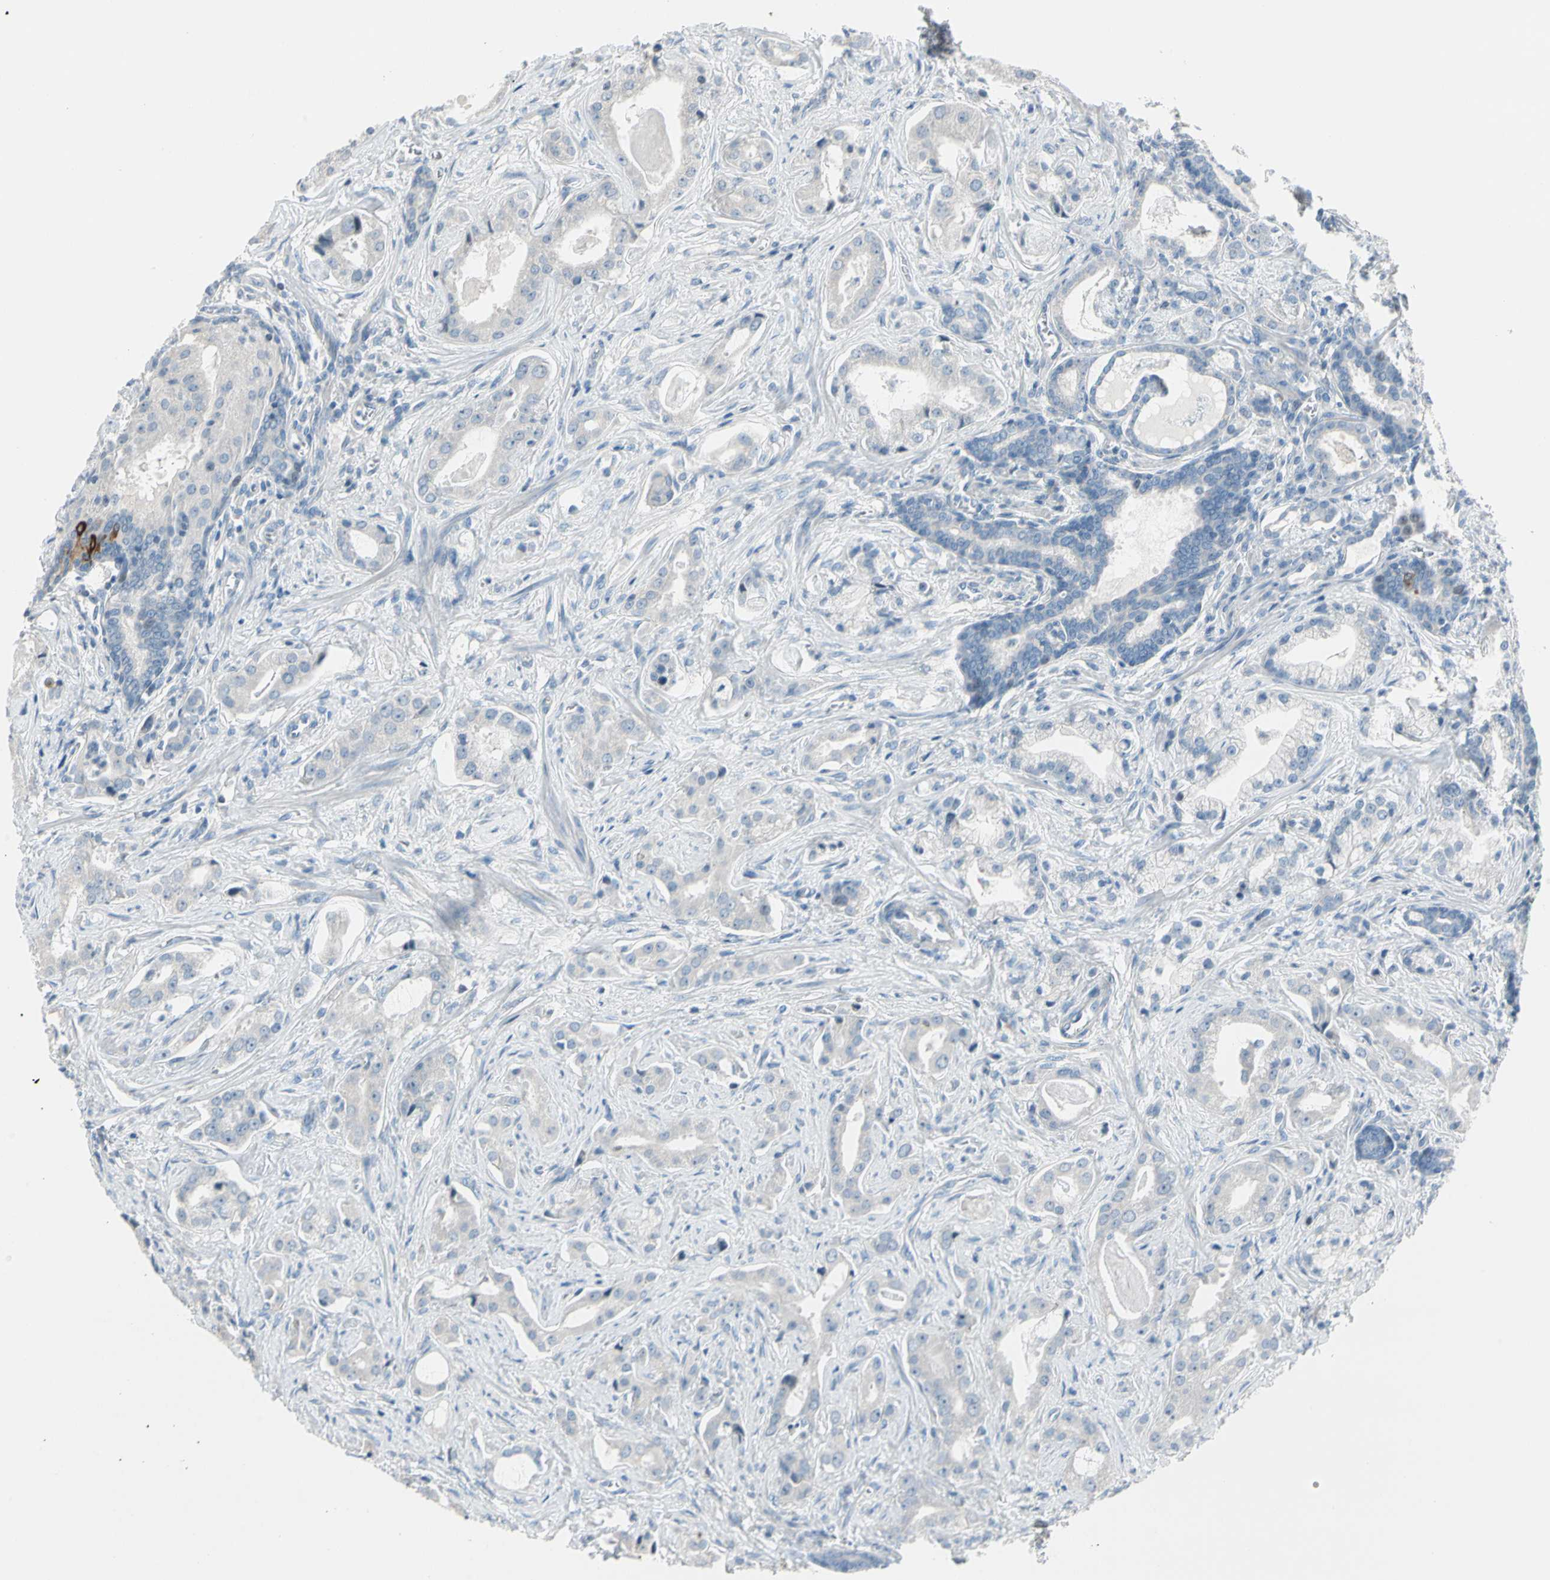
{"staining": {"intensity": "negative", "quantity": "none", "location": "none"}, "tissue": "prostate cancer", "cell_type": "Tumor cells", "image_type": "cancer", "snomed": [{"axis": "morphology", "description": "Adenocarcinoma, Low grade"}, {"axis": "topography", "description": "Prostate"}], "caption": "A histopathology image of prostate cancer stained for a protein demonstrates no brown staining in tumor cells. (Stains: DAB (3,3'-diaminobenzidine) immunohistochemistry with hematoxylin counter stain, Microscopy: brightfield microscopy at high magnification).", "gene": "STK40", "patient": {"sex": "male", "age": 59}}